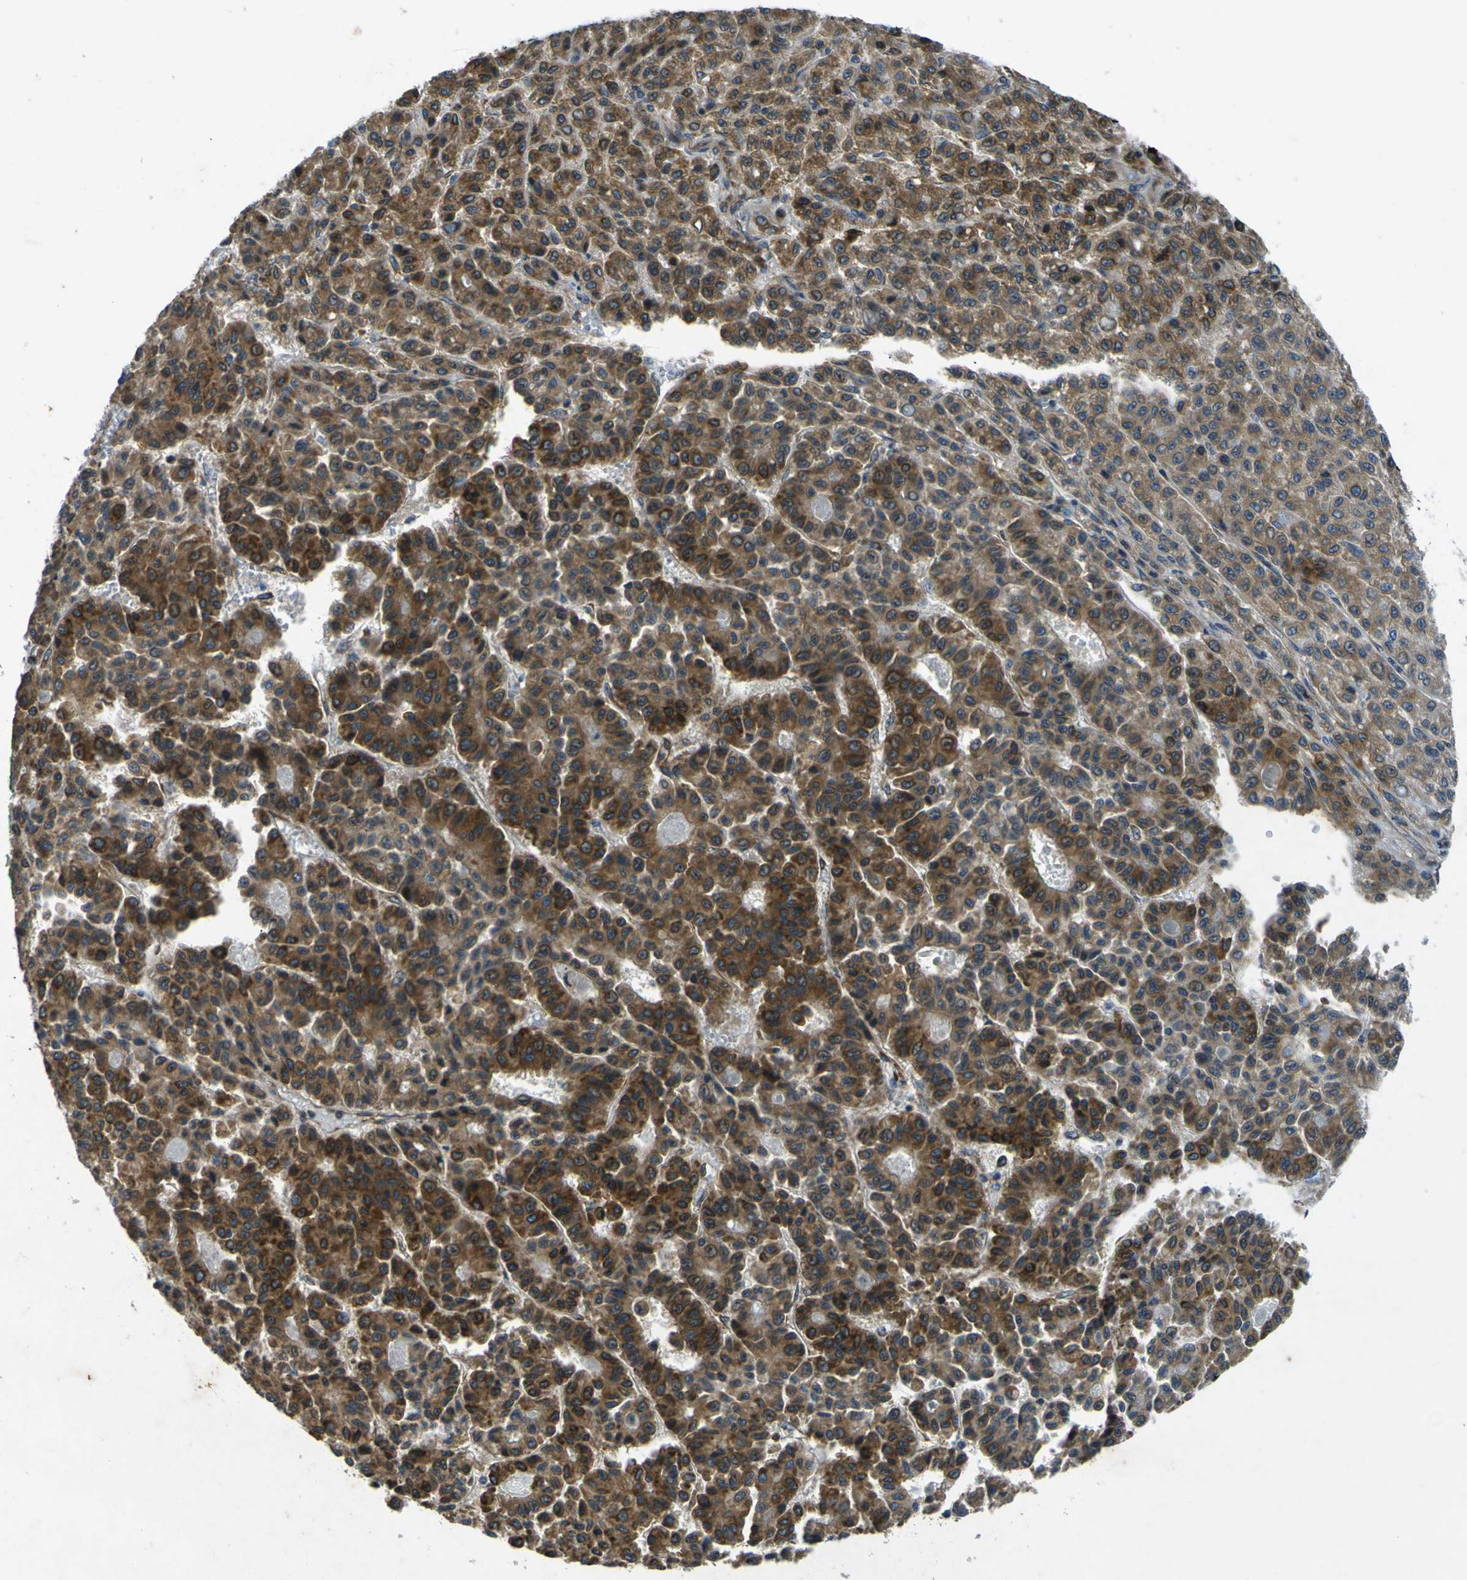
{"staining": {"intensity": "moderate", "quantity": ">75%", "location": "cytoplasmic/membranous"}, "tissue": "liver cancer", "cell_type": "Tumor cells", "image_type": "cancer", "snomed": [{"axis": "morphology", "description": "Carcinoma, Hepatocellular, NOS"}, {"axis": "topography", "description": "Liver"}], "caption": "Moderate cytoplasmic/membranous positivity is appreciated in about >75% of tumor cells in liver hepatocellular carcinoma.", "gene": "RPSA", "patient": {"sex": "male", "age": 70}}